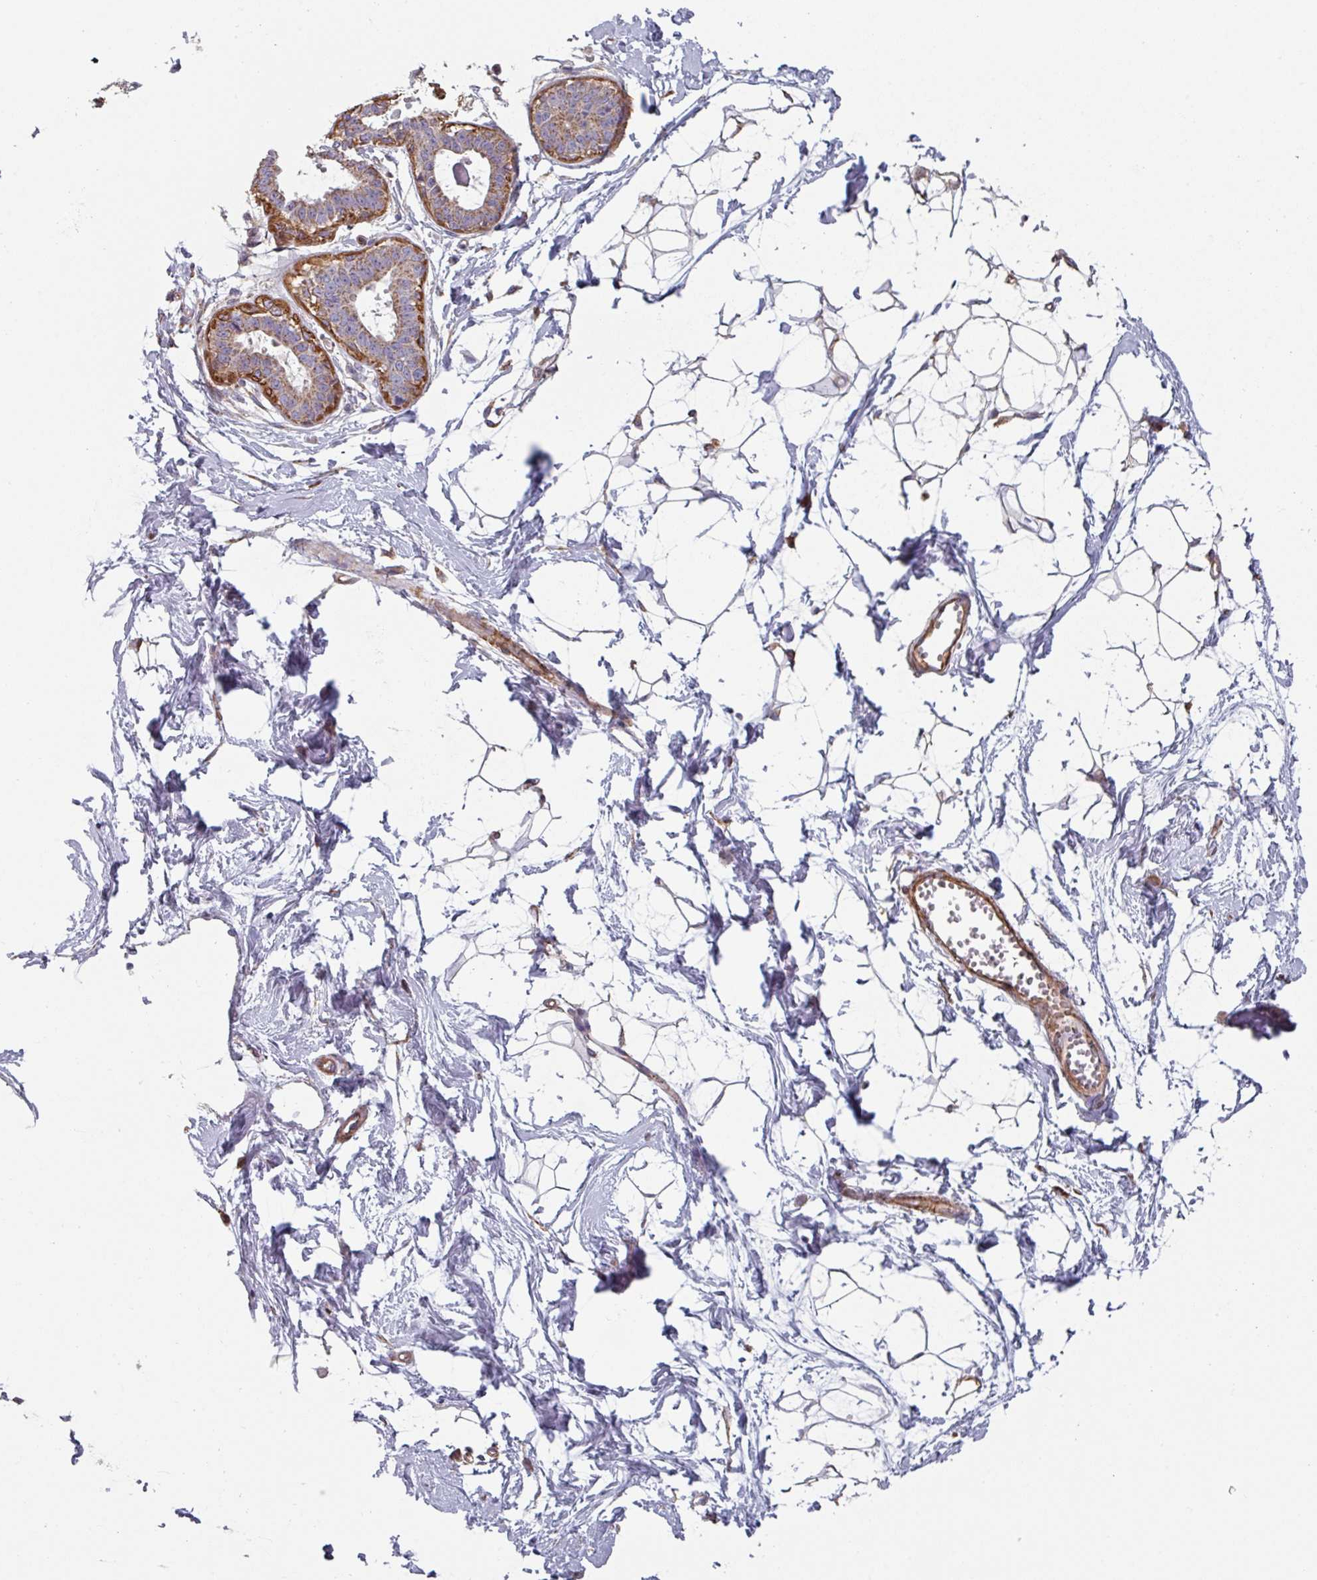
{"staining": {"intensity": "negative", "quantity": "none", "location": "none"}, "tissue": "breast", "cell_type": "Adipocytes", "image_type": "normal", "snomed": [{"axis": "morphology", "description": "Normal tissue, NOS"}, {"axis": "topography", "description": "Breast"}], "caption": "This image is of benign breast stained with immunohistochemistry to label a protein in brown with the nuclei are counter-stained blue. There is no positivity in adipocytes. The staining is performed using DAB (3,3'-diaminobenzidine) brown chromogen with nuclei counter-stained in using hematoxylin.", "gene": "GSTA1", "patient": {"sex": "female", "age": 45}}